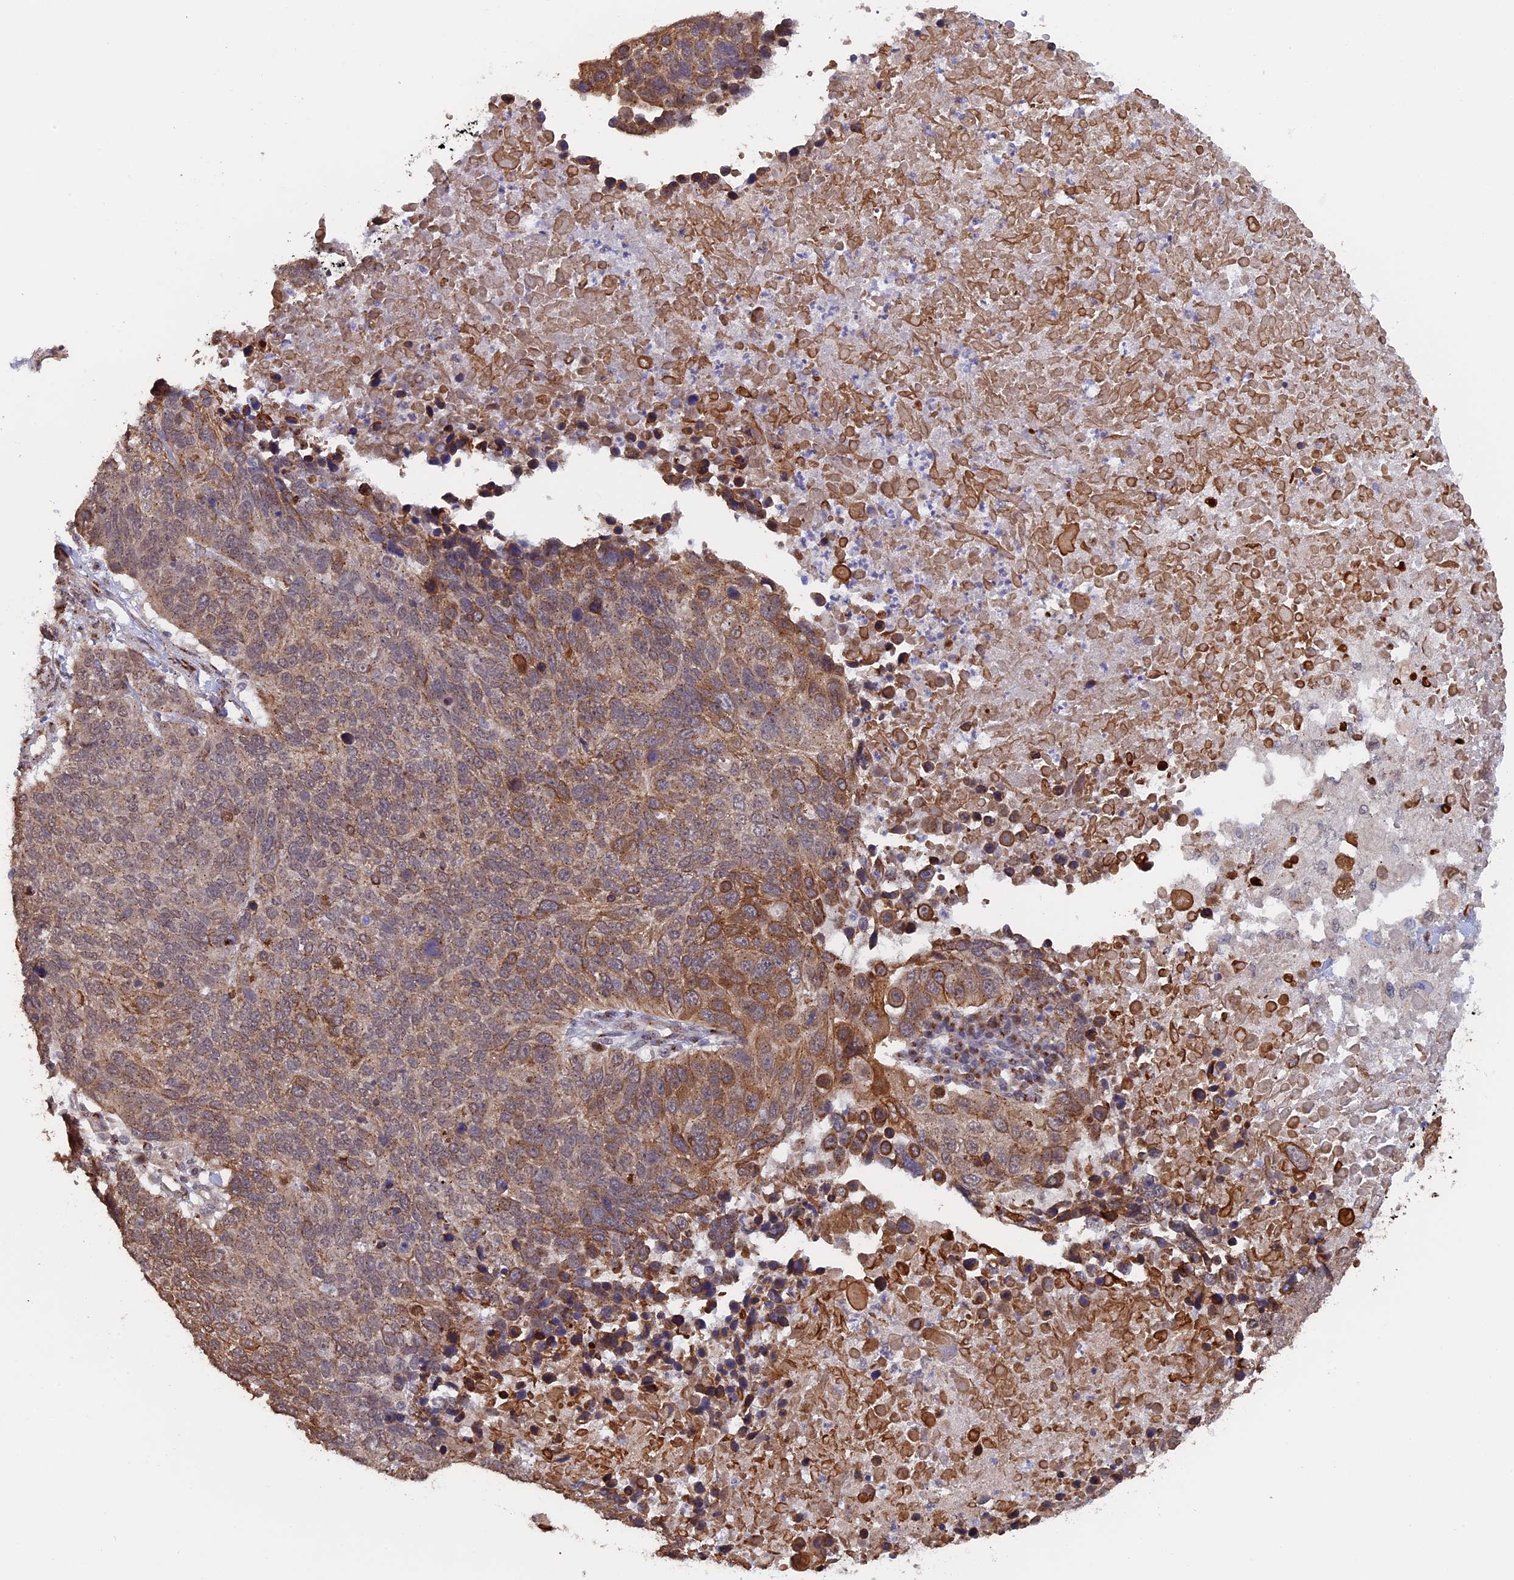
{"staining": {"intensity": "moderate", "quantity": ">75%", "location": "cytoplasmic/membranous"}, "tissue": "lung cancer", "cell_type": "Tumor cells", "image_type": "cancer", "snomed": [{"axis": "morphology", "description": "Normal tissue, NOS"}, {"axis": "morphology", "description": "Squamous cell carcinoma, NOS"}, {"axis": "topography", "description": "Lymph node"}, {"axis": "topography", "description": "Lung"}], "caption": "Lung squamous cell carcinoma stained with IHC shows moderate cytoplasmic/membranous positivity in approximately >75% of tumor cells.", "gene": "PIGQ", "patient": {"sex": "male", "age": 66}}